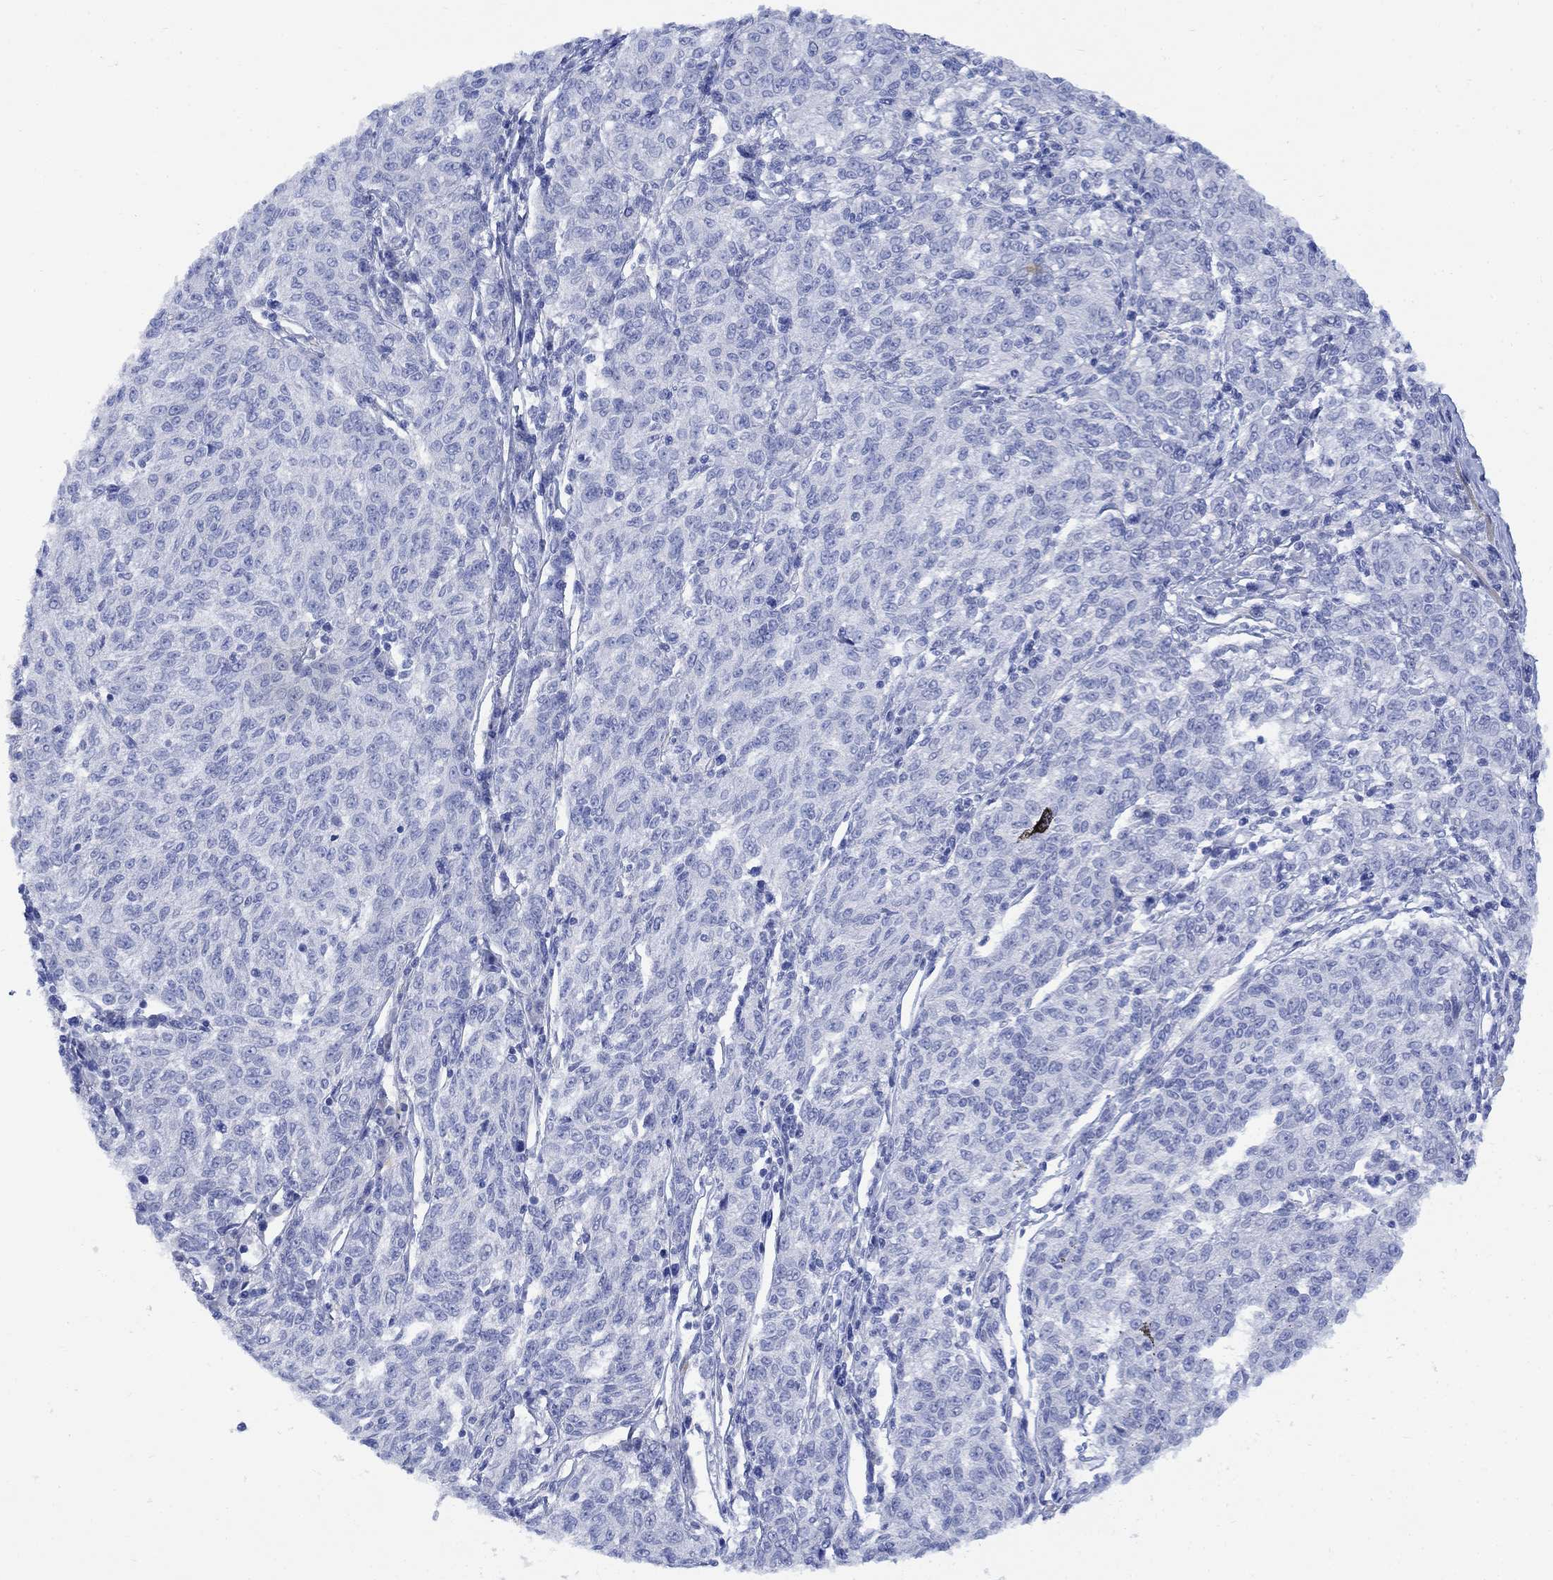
{"staining": {"intensity": "negative", "quantity": "none", "location": "none"}, "tissue": "melanoma", "cell_type": "Tumor cells", "image_type": "cancer", "snomed": [{"axis": "morphology", "description": "Malignant melanoma, NOS"}, {"axis": "topography", "description": "Skin"}], "caption": "Tumor cells show no significant protein positivity in malignant melanoma. Nuclei are stained in blue.", "gene": "MYL1", "patient": {"sex": "female", "age": 72}}